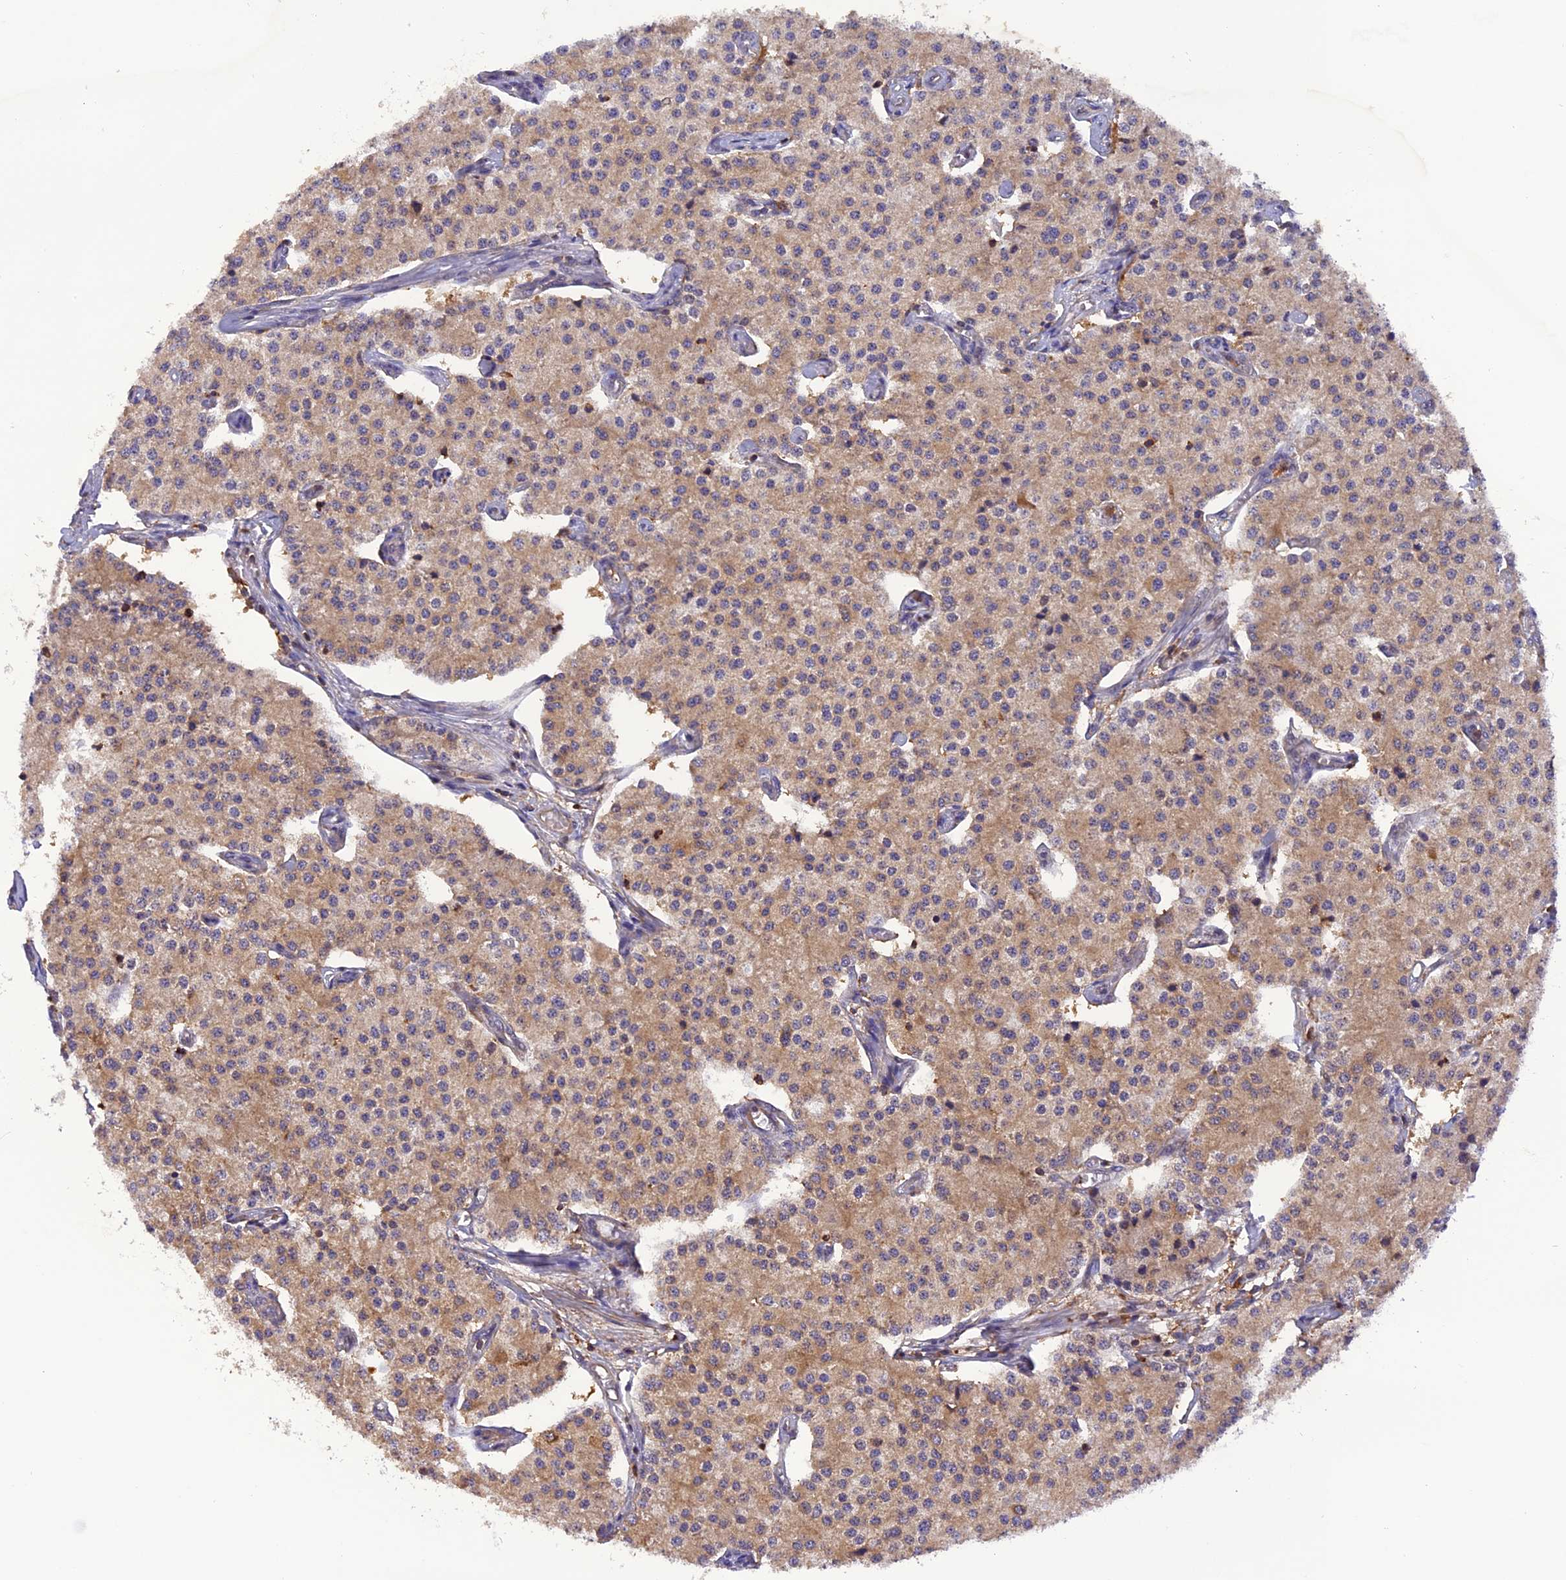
{"staining": {"intensity": "moderate", "quantity": ">75%", "location": "cytoplasmic/membranous"}, "tissue": "carcinoid", "cell_type": "Tumor cells", "image_type": "cancer", "snomed": [{"axis": "morphology", "description": "Carcinoid, malignant, NOS"}, {"axis": "topography", "description": "Colon"}], "caption": "This image reveals carcinoid (malignant) stained with immunohistochemistry to label a protein in brown. The cytoplasmic/membranous of tumor cells show moderate positivity for the protein. Nuclei are counter-stained blue.", "gene": "STOML1", "patient": {"sex": "female", "age": 52}}